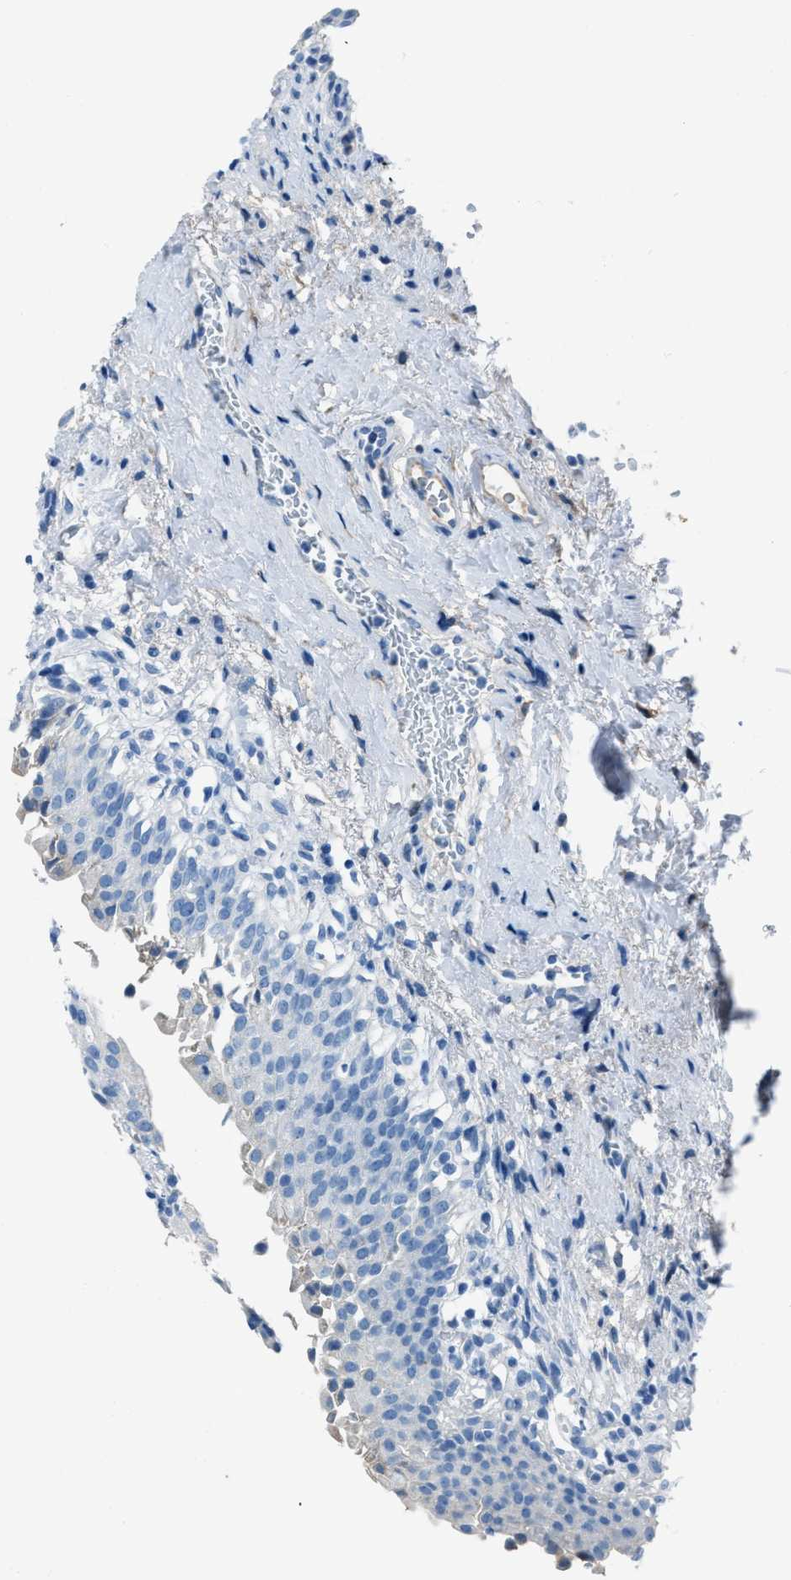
{"staining": {"intensity": "negative", "quantity": "none", "location": "none"}, "tissue": "urinary bladder", "cell_type": "Urothelial cells", "image_type": "normal", "snomed": [{"axis": "morphology", "description": "Normal tissue, NOS"}, {"axis": "topography", "description": "Urinary bladder"}], "caption": "Immunohistochemistry (IHC) image of benign human urinary bladder stained for a protein (brown), which displays no positivity in urothelial cells. (Immunohistochemistry, brightfield microscopy, high magnification).", "gene": "AMACR", "patient": {"sex": "female", "age": 60}}